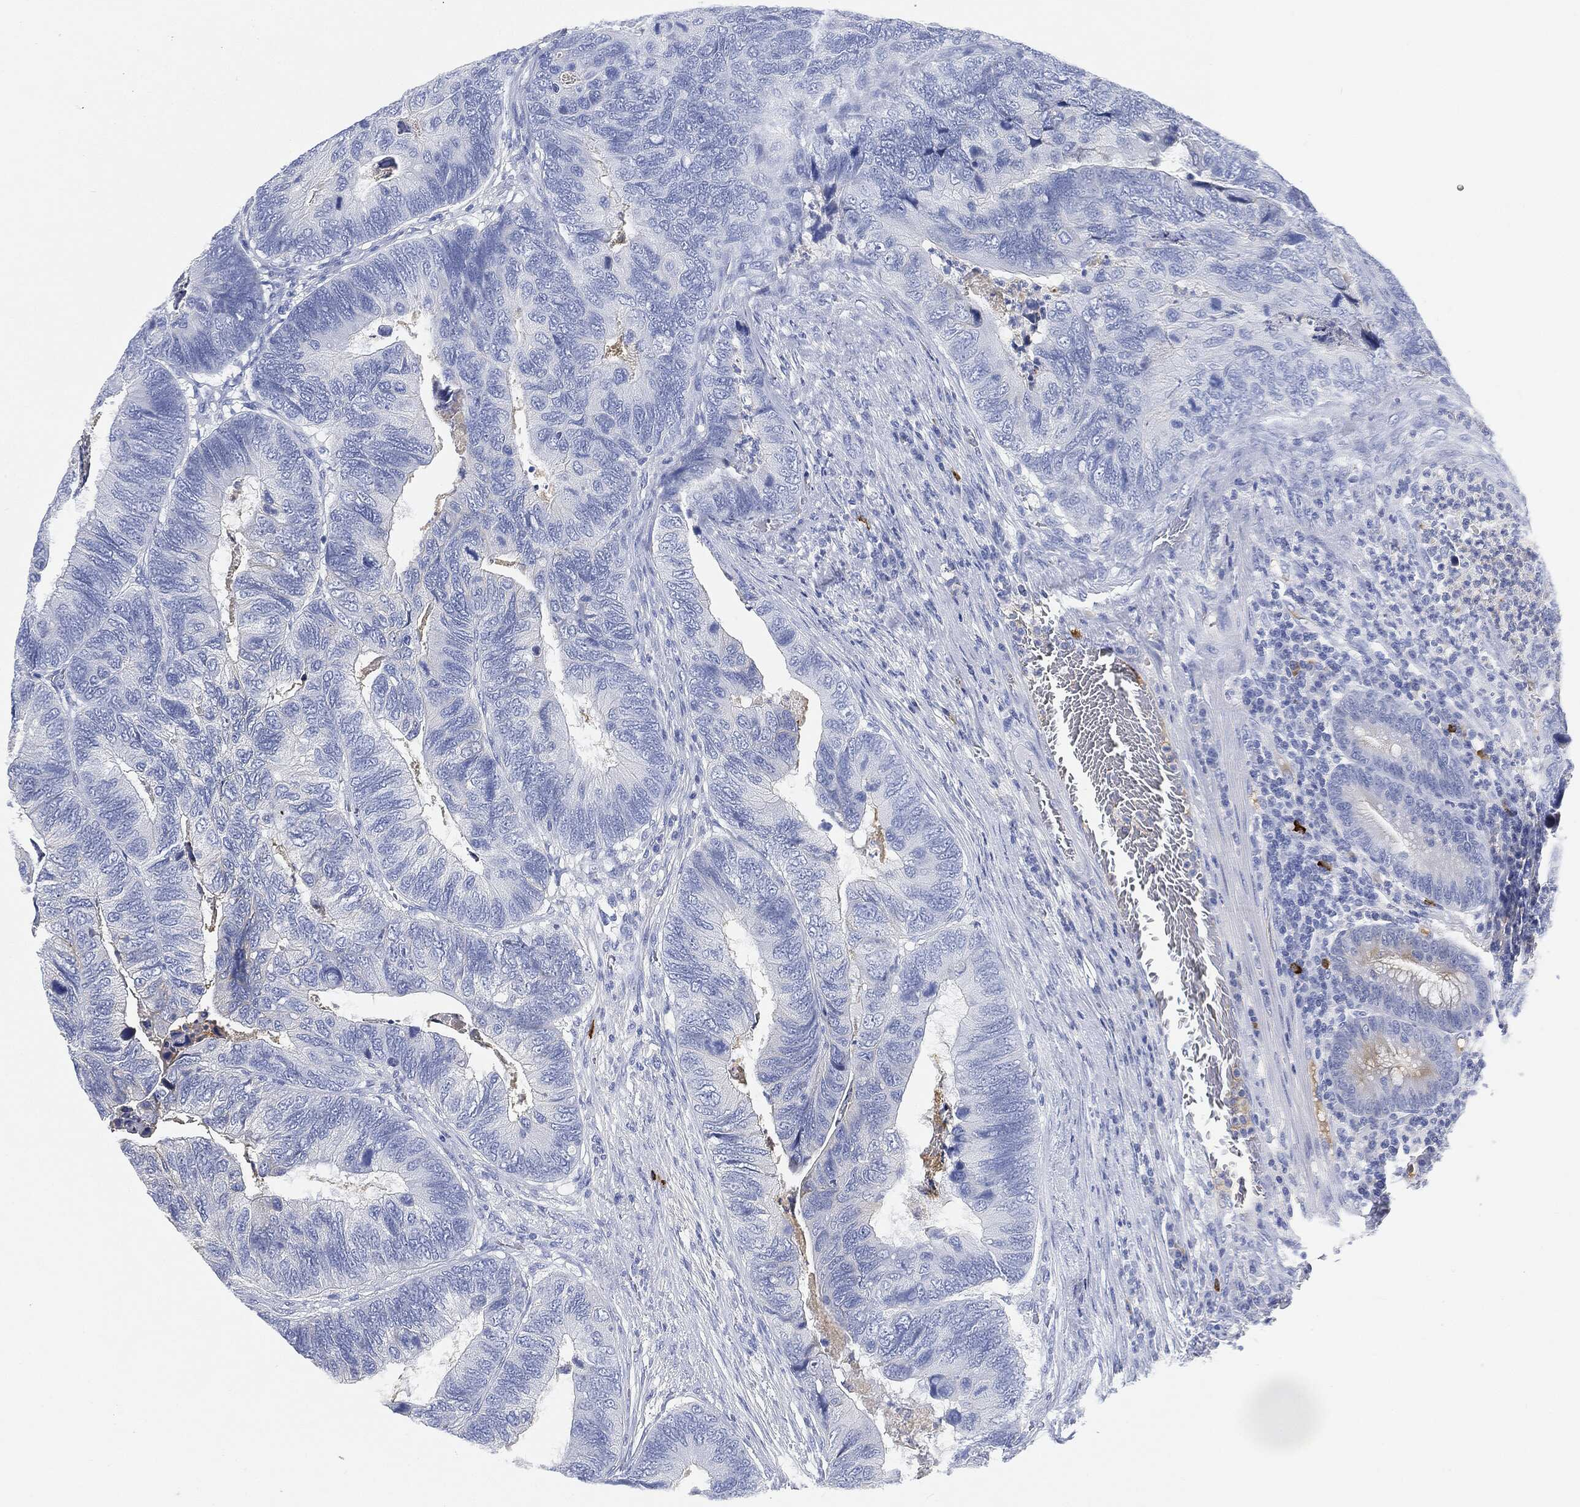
{"staining": {"intensity": "negative", "quantity": "none", "location": "none"}, "tissue": "colorectal cancer", "cell_type": "Tumor cells", "image_type": "cancer", "snomed": [{"axis": "morphology", "description": "Adenocarcinoma, NOS"}, {"axis": "topography", "description": "Colon"}], "caption": "Tumor cells show no significant positivity in colorectal adenocarcinoma. (DAB (3,3'-diaminobenzidine) immunohistochemistry with hematoxylin counter stain).", "gene": "IGLV6-57", "patient": {"sex": "female", "age": 67}}